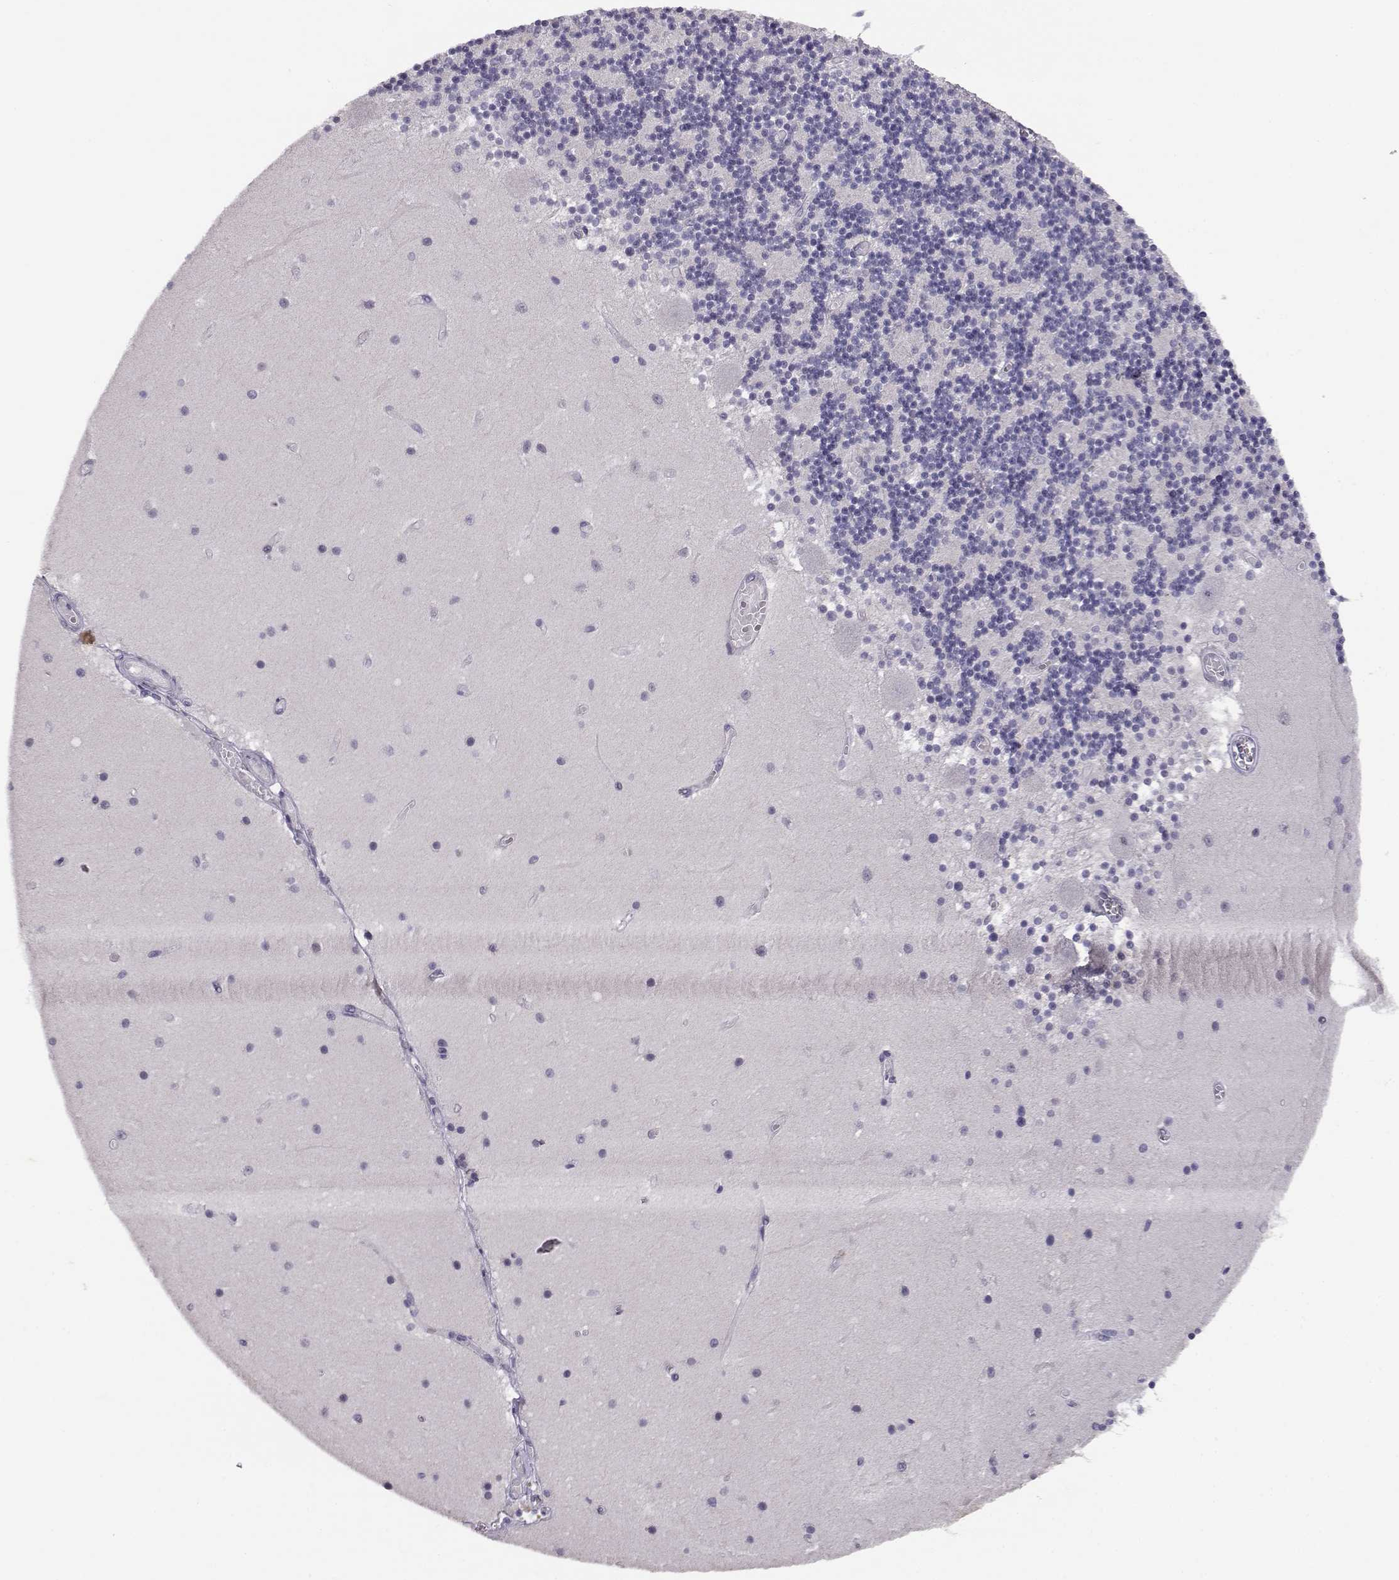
{"staining": {"intensity": "negative", "quantity": "none", "location": "none"}, "tissue": "cerebellum", "cell_type": "Cells in granular layer", "image_type": "normal", "snomed": [{"axis": "morphology", "description": "Normal tissue, NOS"}, {"axis": "topography", "description": "Cerebellum"}], "caption": "Cerebellum stained for a protein using IHC exhibits no positivity cells in granular layer.", "gene": "RHOXF2", "patient": {"sex": "female", "age": 28}}